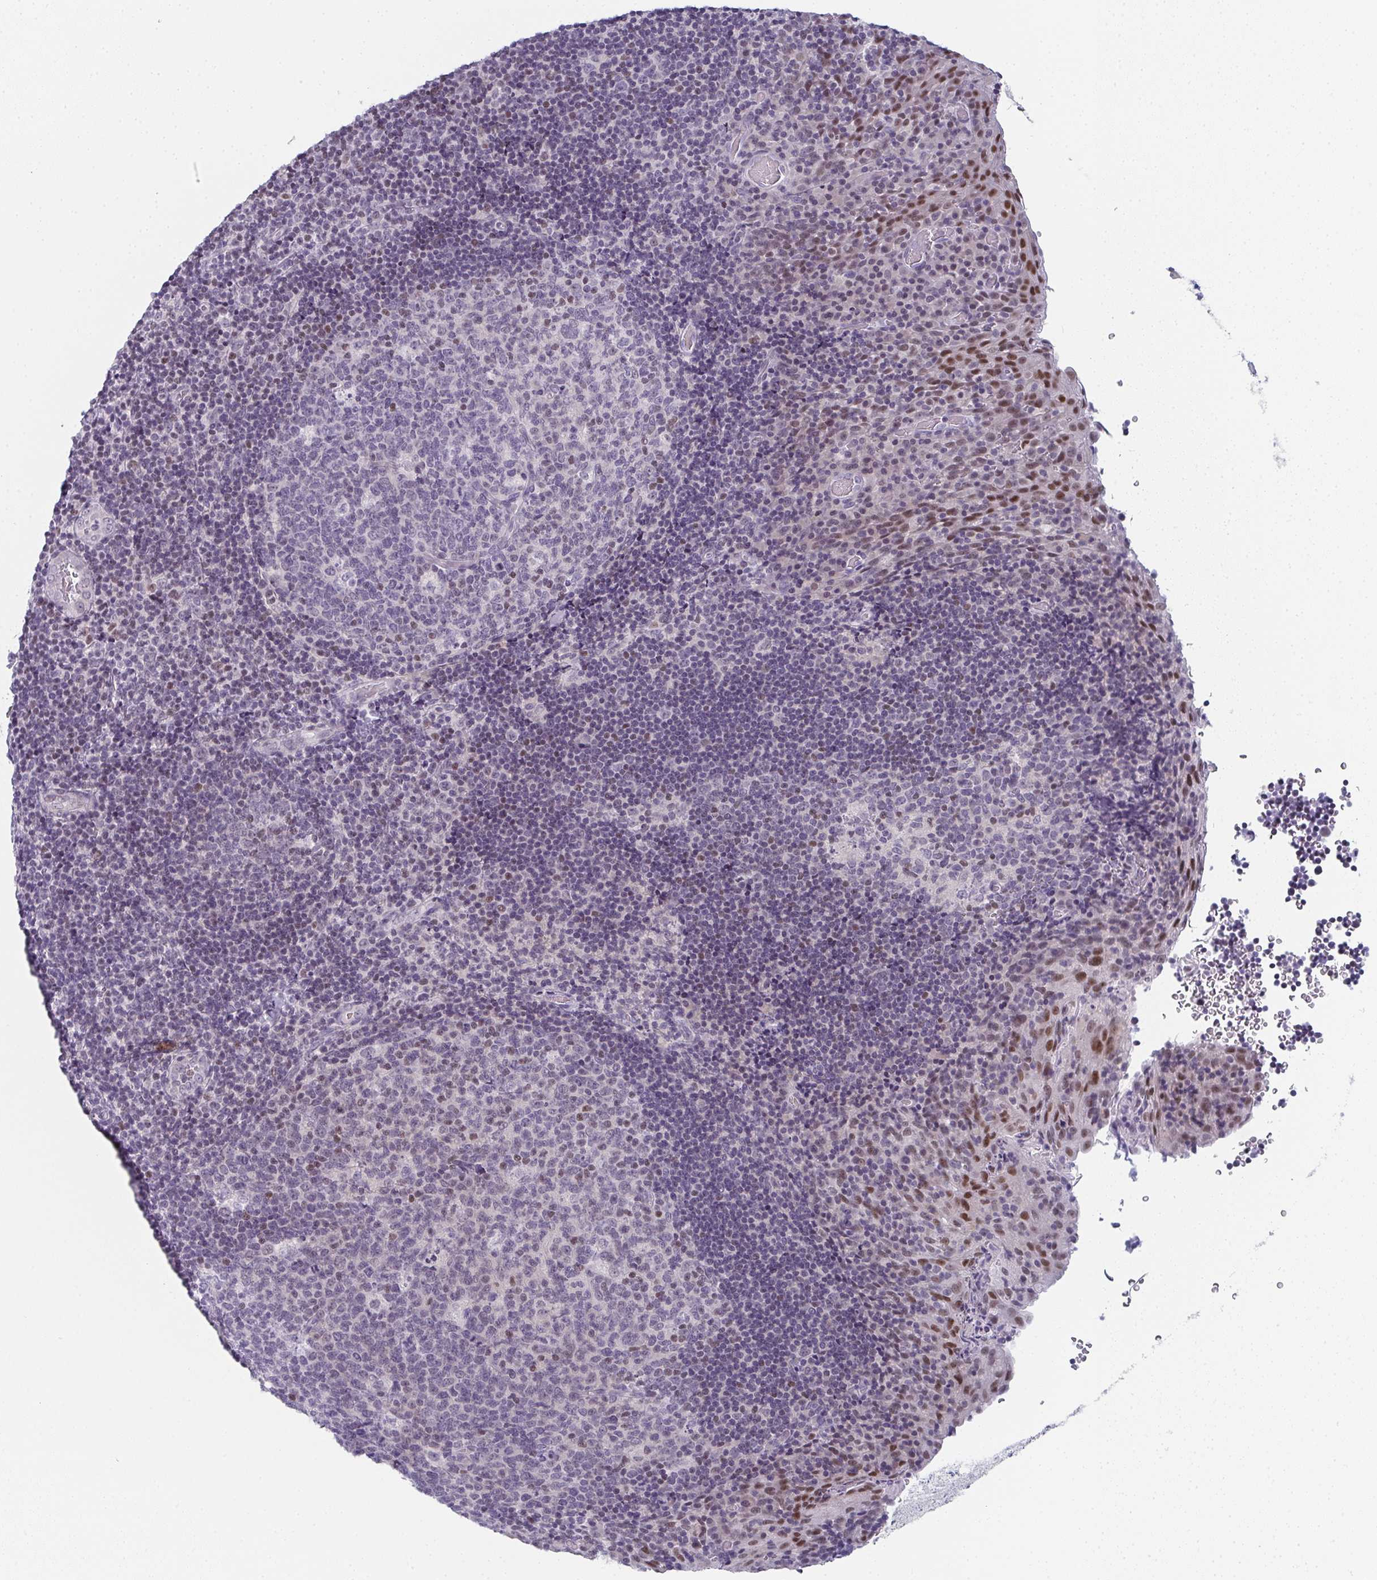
{"staining": {"intensity": "moderate", "quantity": "<25%", "location": "nuclear"}, "tissue": "tonsil", "cell_type": "Germinal center cells", "image_type": "normal", "snomed": [{"axis": "morphology", "description": "Normal tissue, NOS"}, {"axis": "topography", "description": "Tonsil"}], "caption": "Immunohistochemistry (IHC) photomicrograph of normal tonsil: human tonsil stained using immunohistochemistry (IHC) displays low levels of moderate protein expression localized specifically in the nuclear of germinal center cells, appearing as a nuclear brown color.", "gene": "PYCR3", "patient": {"sex": "male", "age": 17}}